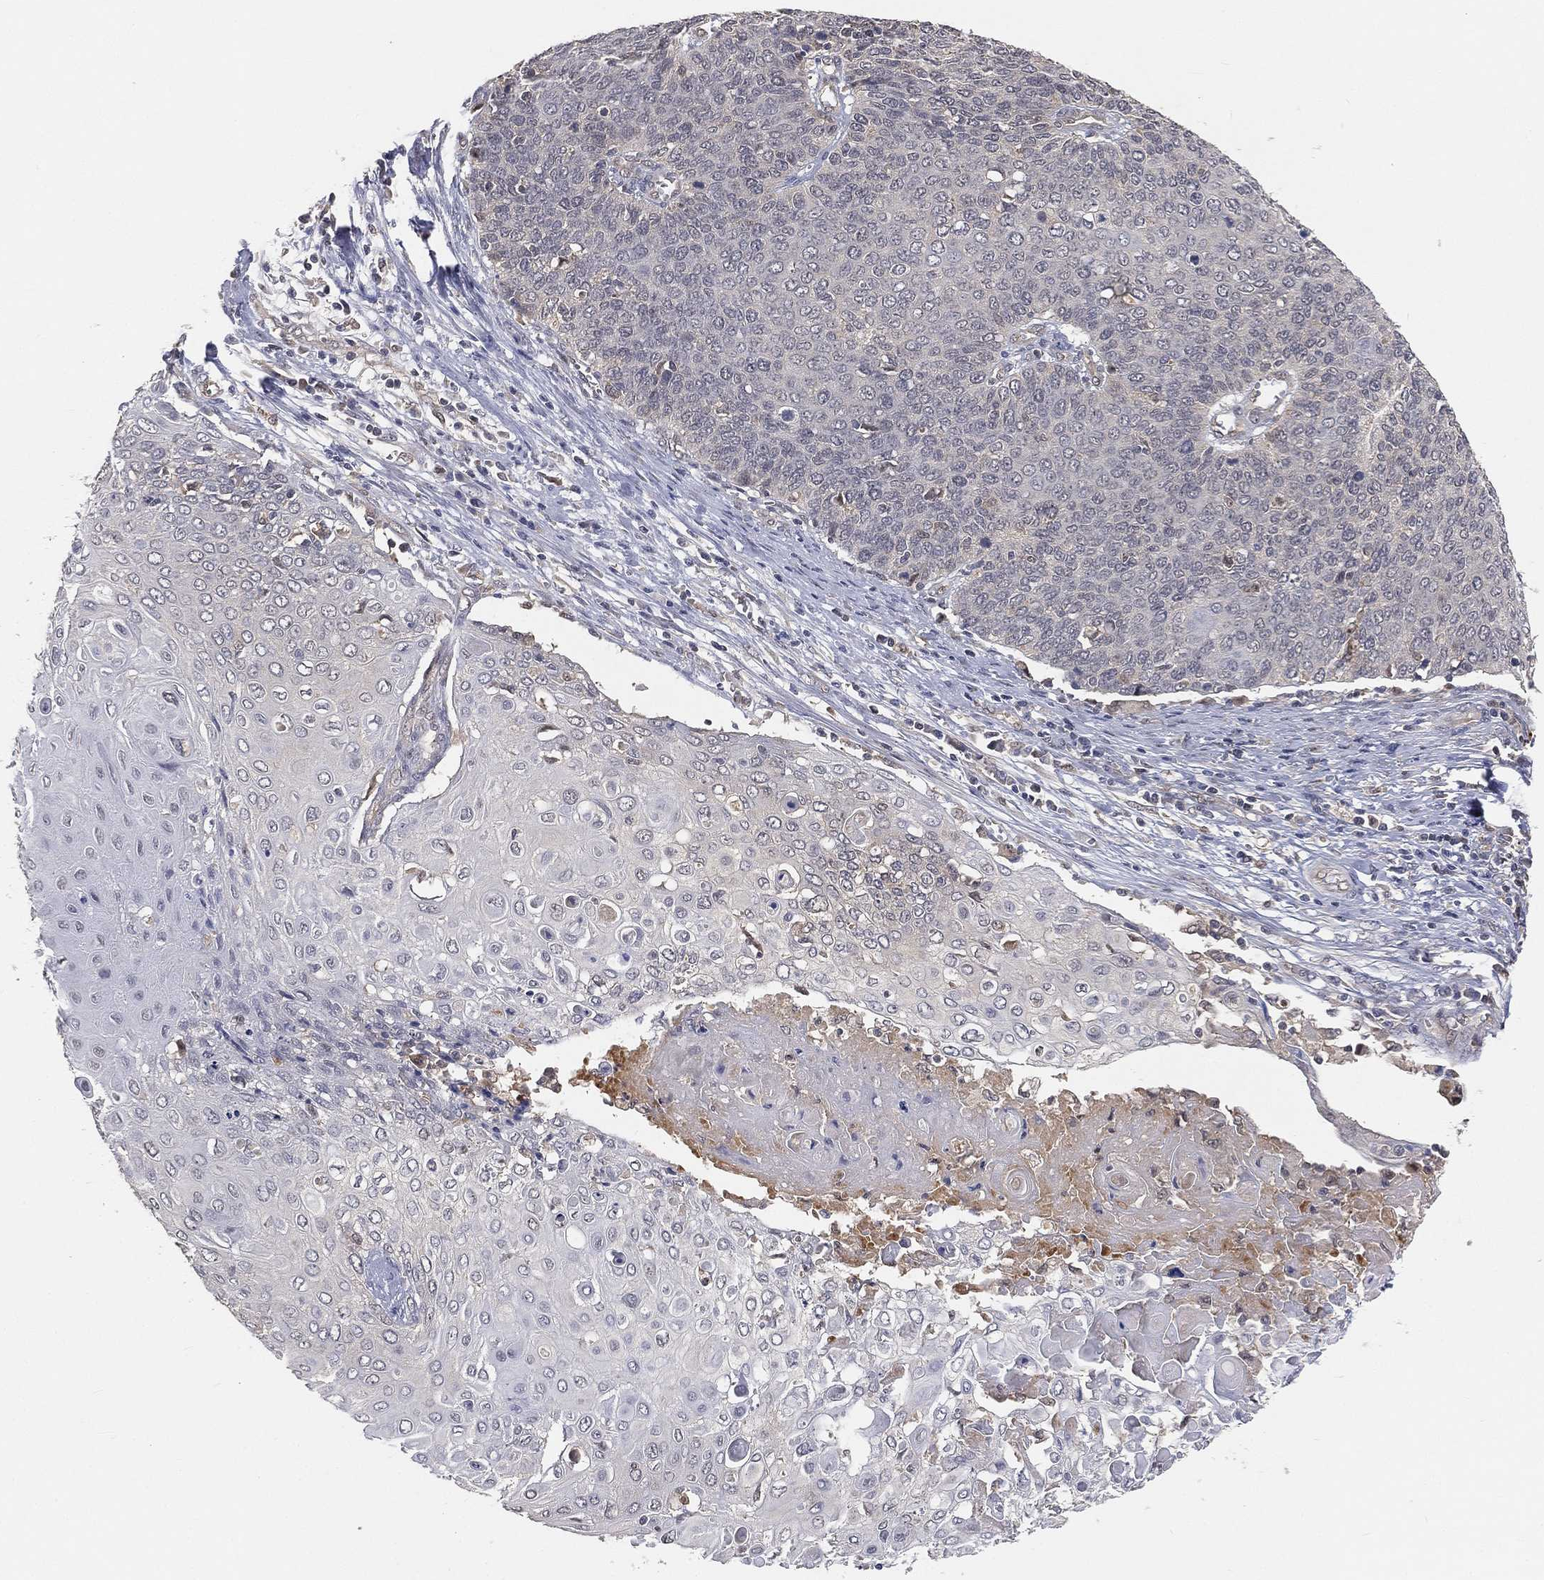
{"staining": {"intensity": "negative", "quantity": "none", "location": "none"}, "tissue": "cervical cancer", "cell_type": "Tumor cells", "image_type": "cancer", "snomed": [{"axis": "morphology", "description": "Squamous cell carcinoma, NOS"}, {"axis": "topography", "description": "Cervix"}], "caption": "IHC of human cervical cancer (squamous cell carcinoma) reveals no staining in tumor cells.", "gene": "MAPK1", "patient": {"sex": "female", "age": 39}}